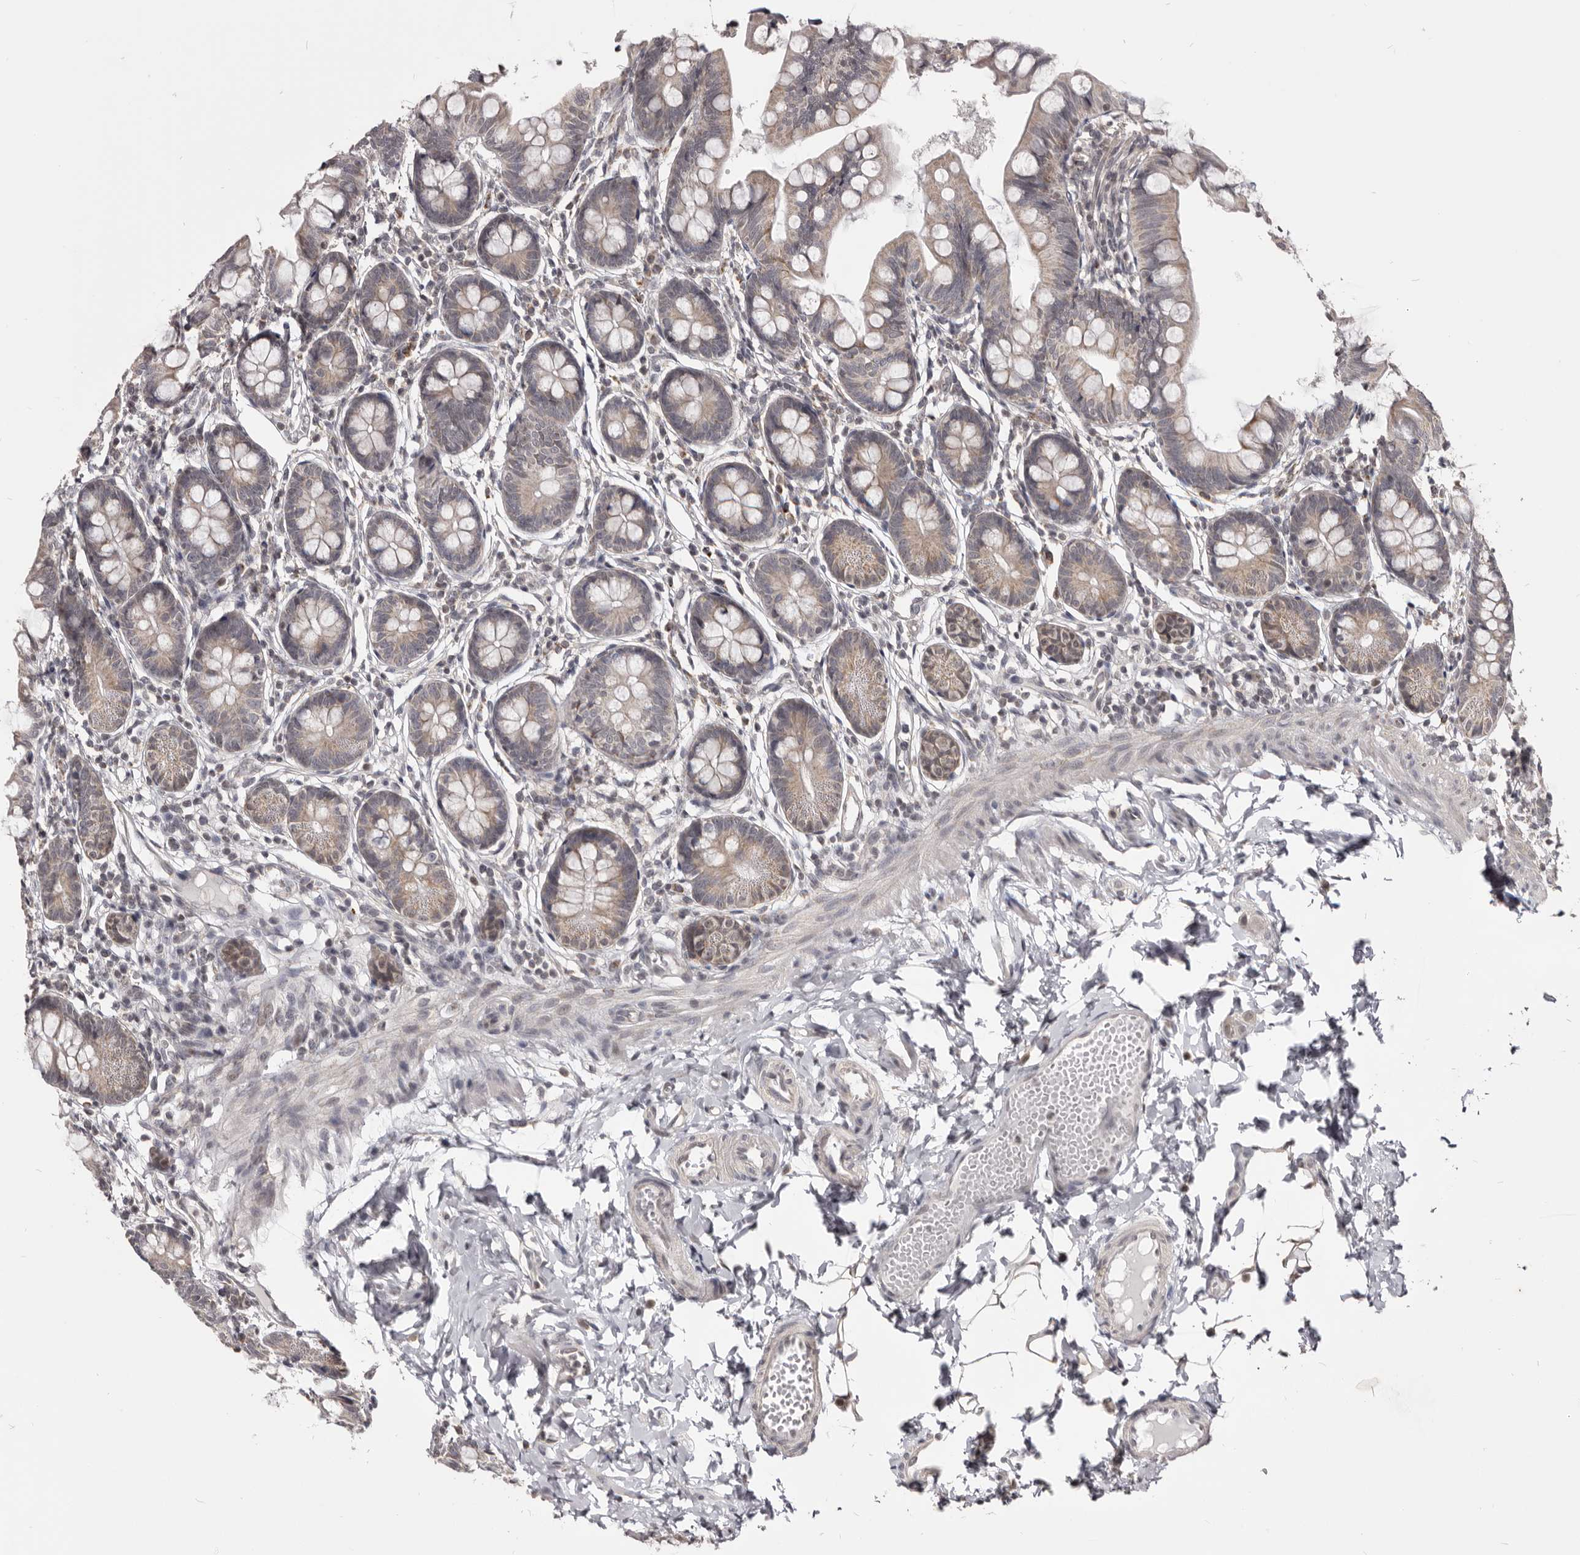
{"staining": {"intensity": "weak", "quantity": "25%-75%", "location": "cytoplasmic/membranous"}, "tissue": "small intestine", "cell_type": "Glandular cells", "image_type": "normal", "snomed": [{"axis": "morphology", "description": "Normal tissue, NOS"}, {"axis": "topography", "description": "Small intestine"}], "caption": "This is an image of immunohistochemistry staining of normal small intestine, which shows weak staining in the cytoplasmic/membranous of glandular cells.", "gene": "THUMPD1", "patient": {"sex": "male", "age": 7}}